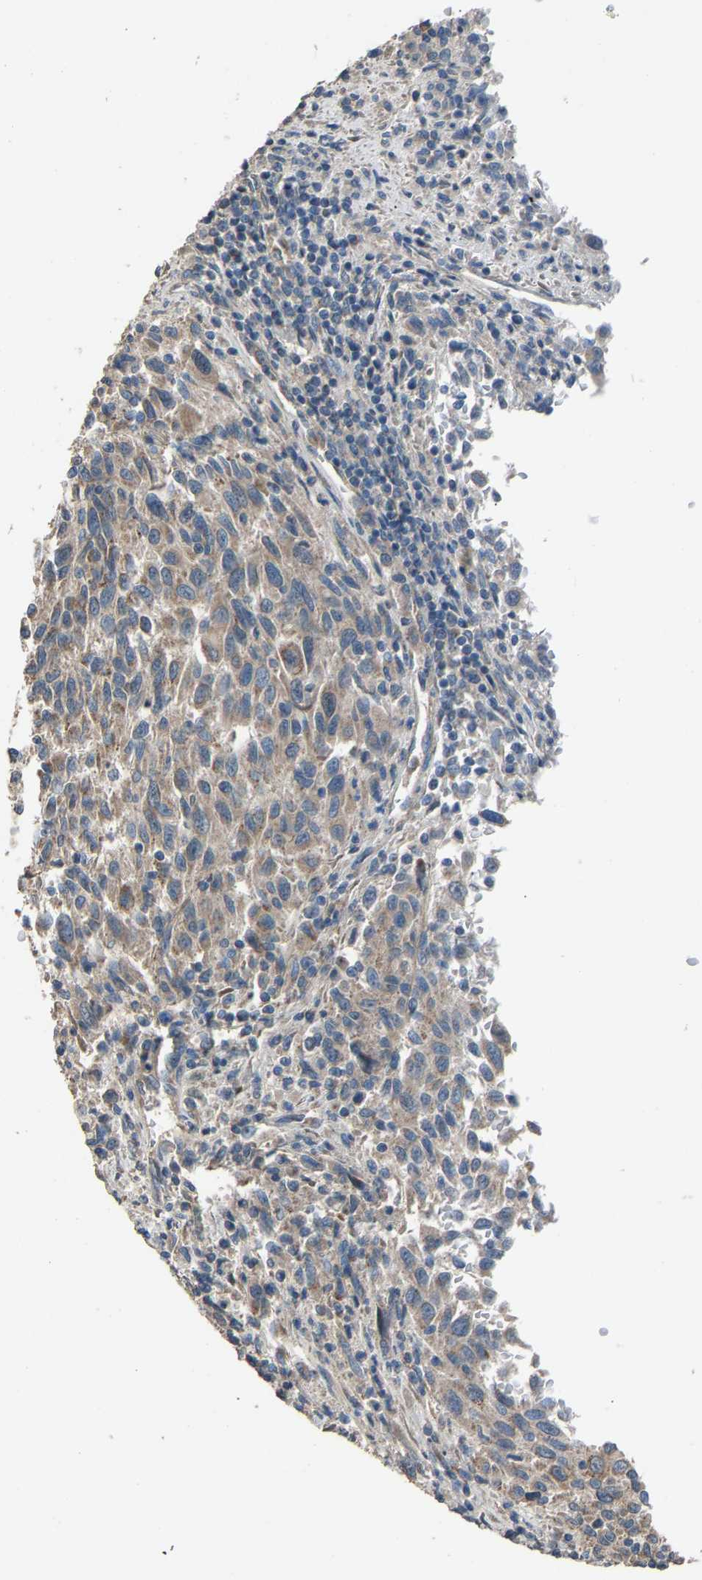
{"staining": {"intensity": "weak", "quantity": ">75%", "location": "cytoplasmic/membranous"}, "tissue": "melanoma", "cell_type": "Tumor cells", "image_type": "cancer", "snomed": [{"axis": "morphology", "description": "Malignant melanoma, Metastatic site"}, {"axis": "topography", "description": "Lymph node"}], "caption": "Immunohistochemistry (IHC) of human melanoma demonstrates low levels of weak cytoplasmic/membranous expression in about >75% of tumor cells.", "gene": "TGFBR3", "patient": {"sex": "male", "age": 61}}